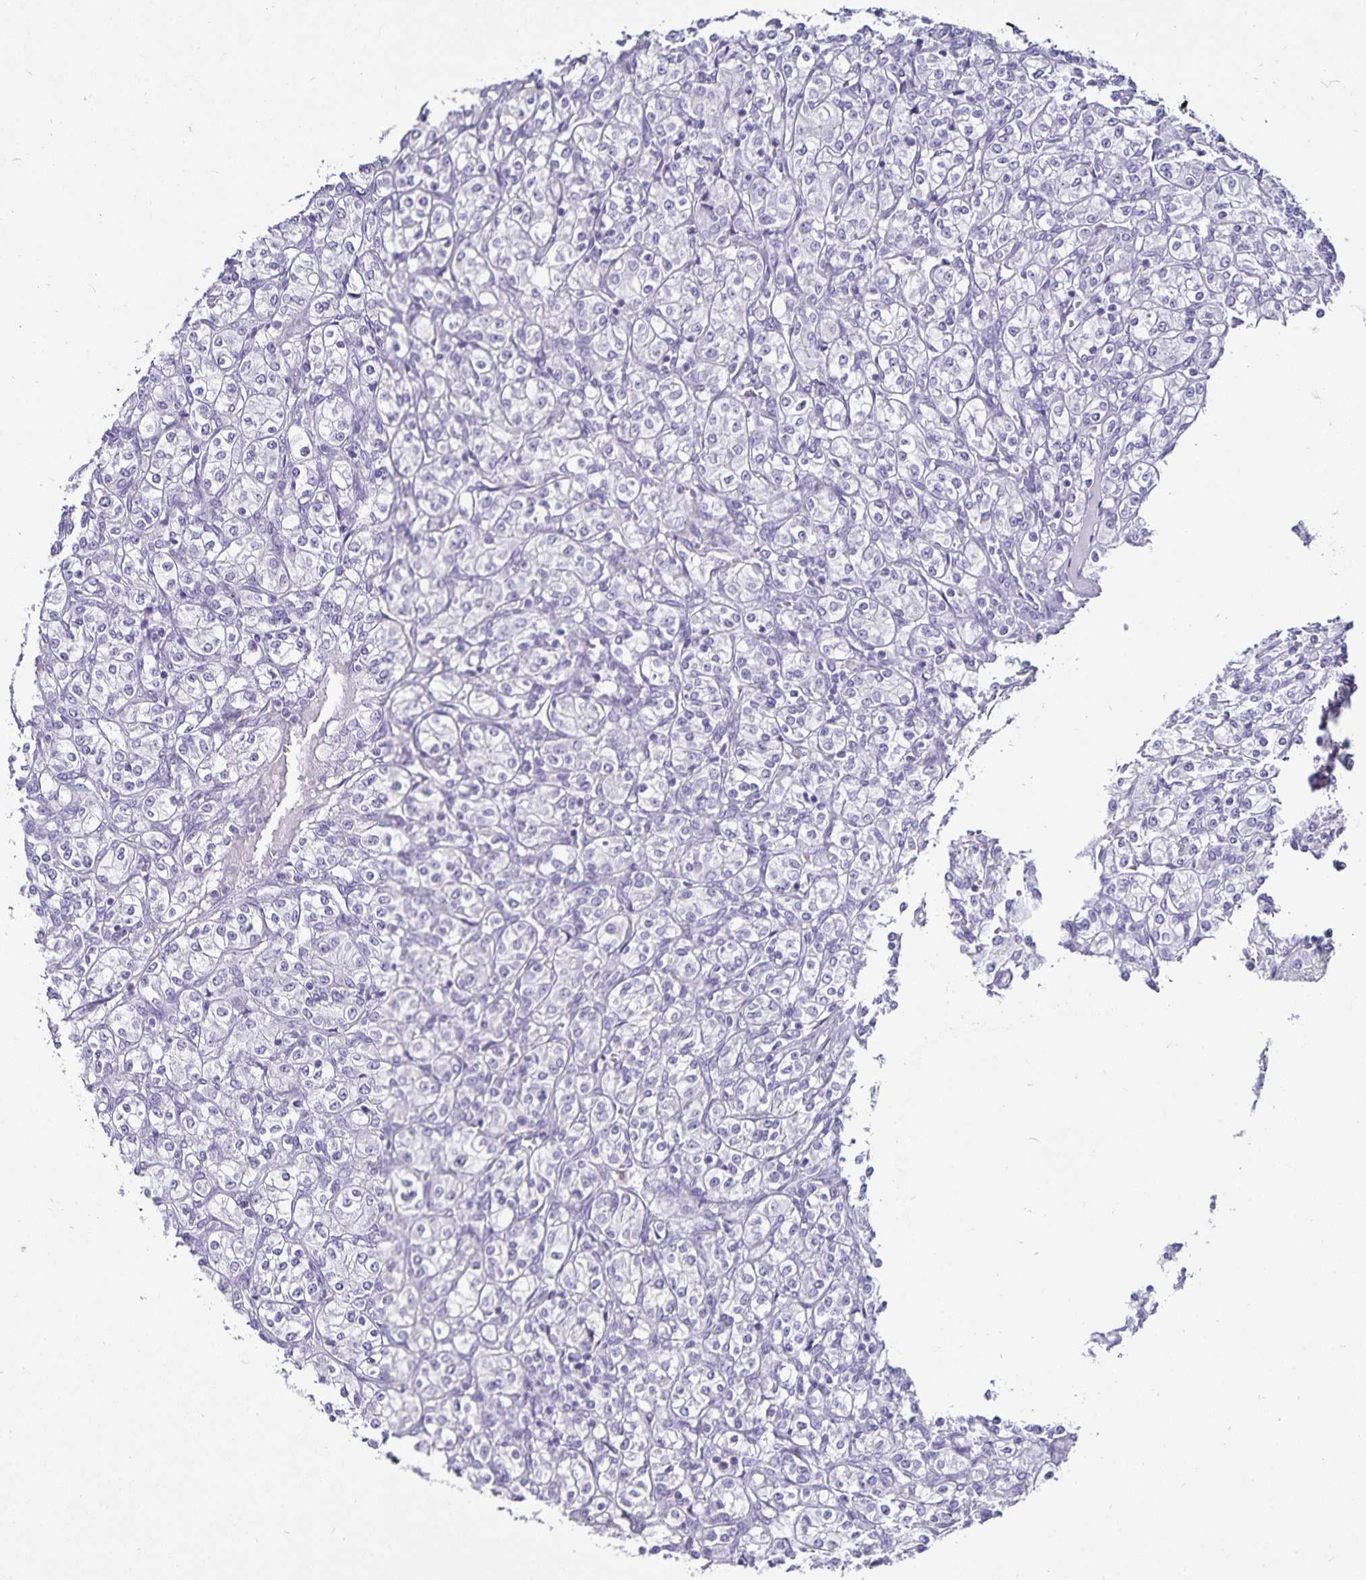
{"staining": {"intensity": "negative", "quantity": "none", "location": "none"}, "tissue": "renal cancer", "cell_type": "Tumor cells", "image_type": "cancer", "snomed": [{"axis": "morphology", "description": "Adenocarcinoma, NOS"}, {"axis": "topography", "description": "Kidney"}], "caption": "High power microscopy photomicrograph of an immunohistochemistry (IHC) image of renal cancer (adenocarcinoma), revealing no significant staining in tumor cells.", "gene": "DEFA6", "patient": {"sex": "male", "age": 77}}